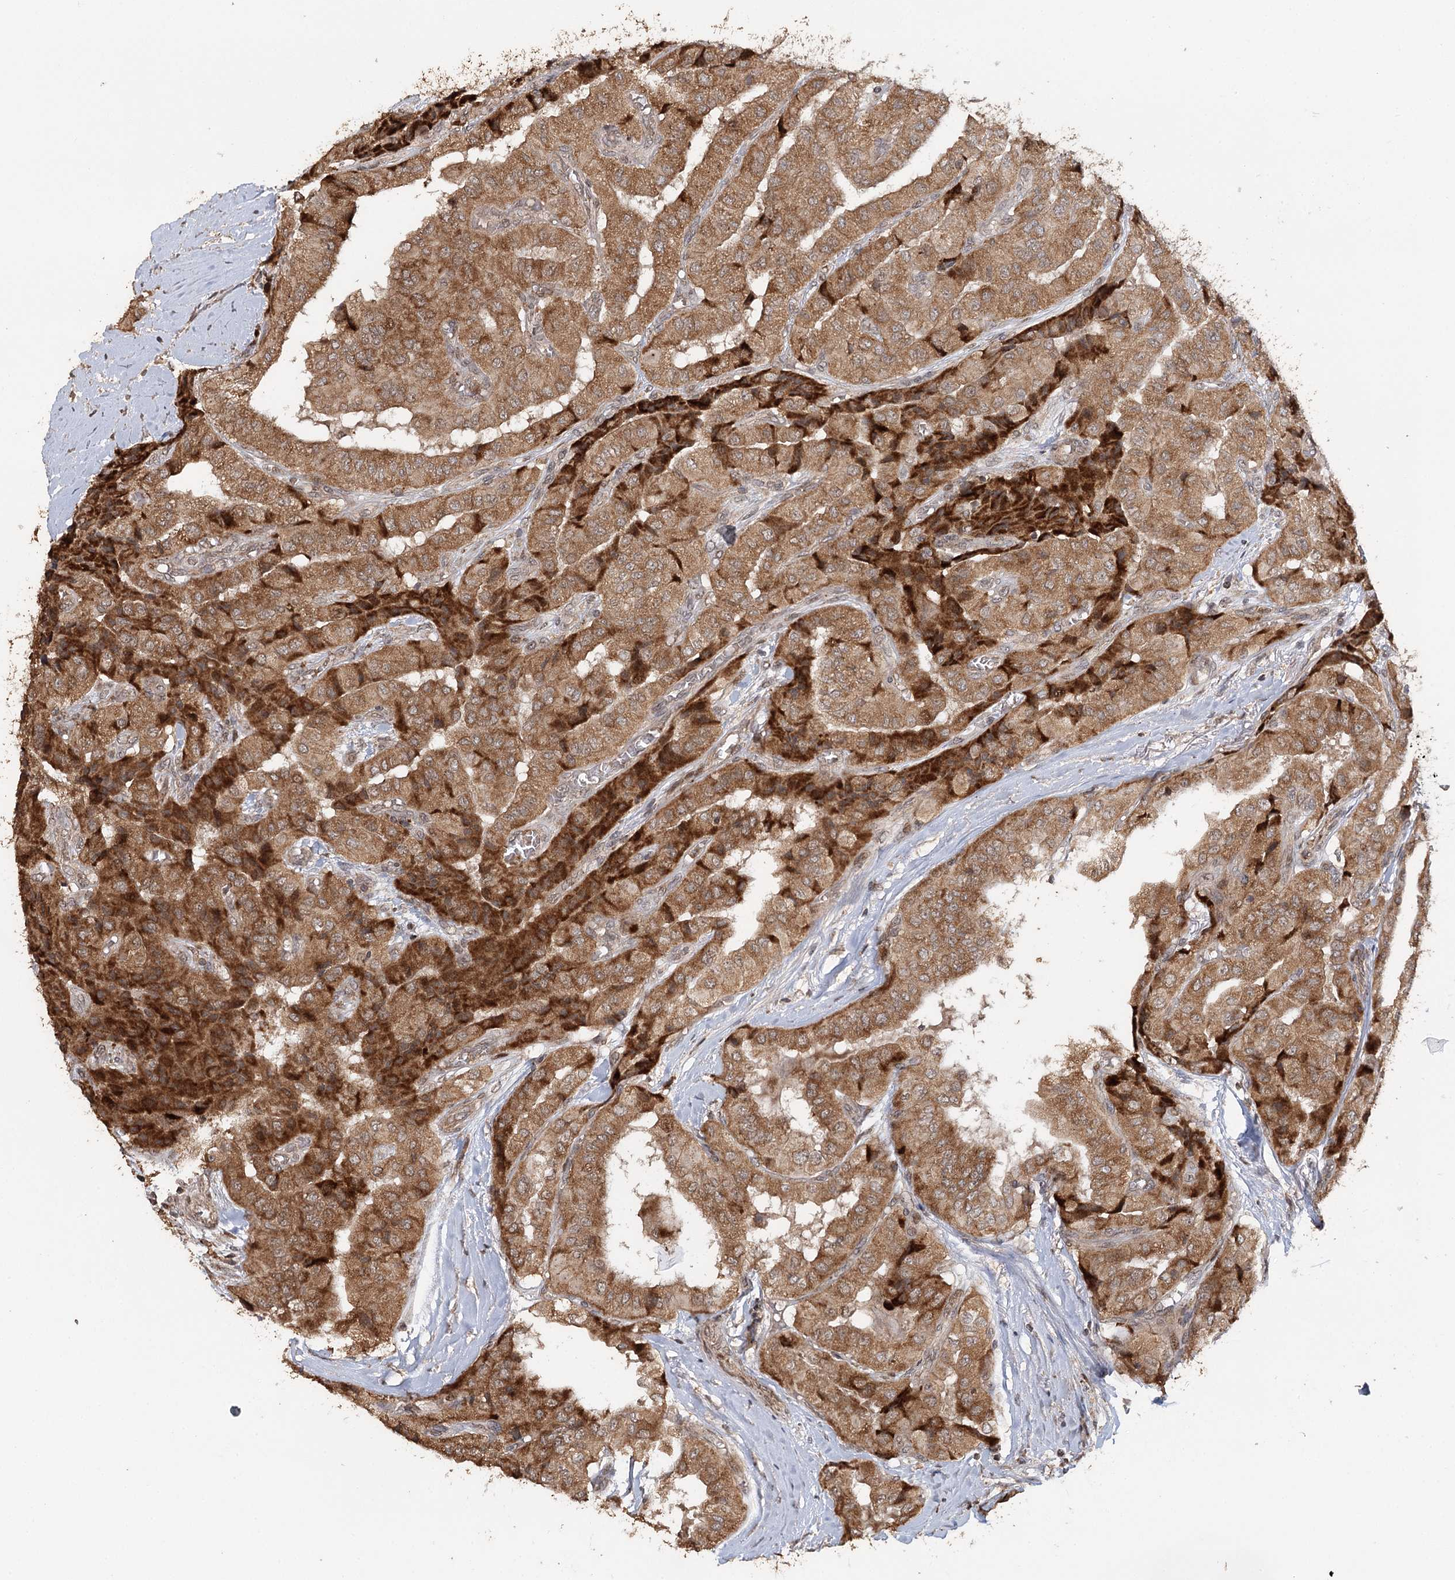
{"staining": {"intensity": "moderate", "quantity": ">75%", "location": "cytoplasmic/membranous"}, "tissue": "thyroid cancer", "cell_type": "Tumor cells", "image_type": "cancer", "snomed": [{"axis": "morphology", "description": "Papillary adenocarcinoma, NOS"}, {"axis": "topography", "description": "Thyroid gland"}], "caption": "High-power microscopy captured an immunohistochemistry histopathology image of thyroid cancer, revealing moderate cytoplasmic/membranous positivity in about >75% of tumor cells.", "gene": "ZNRF3", "patient": {"sex": "female", "age": 59}}